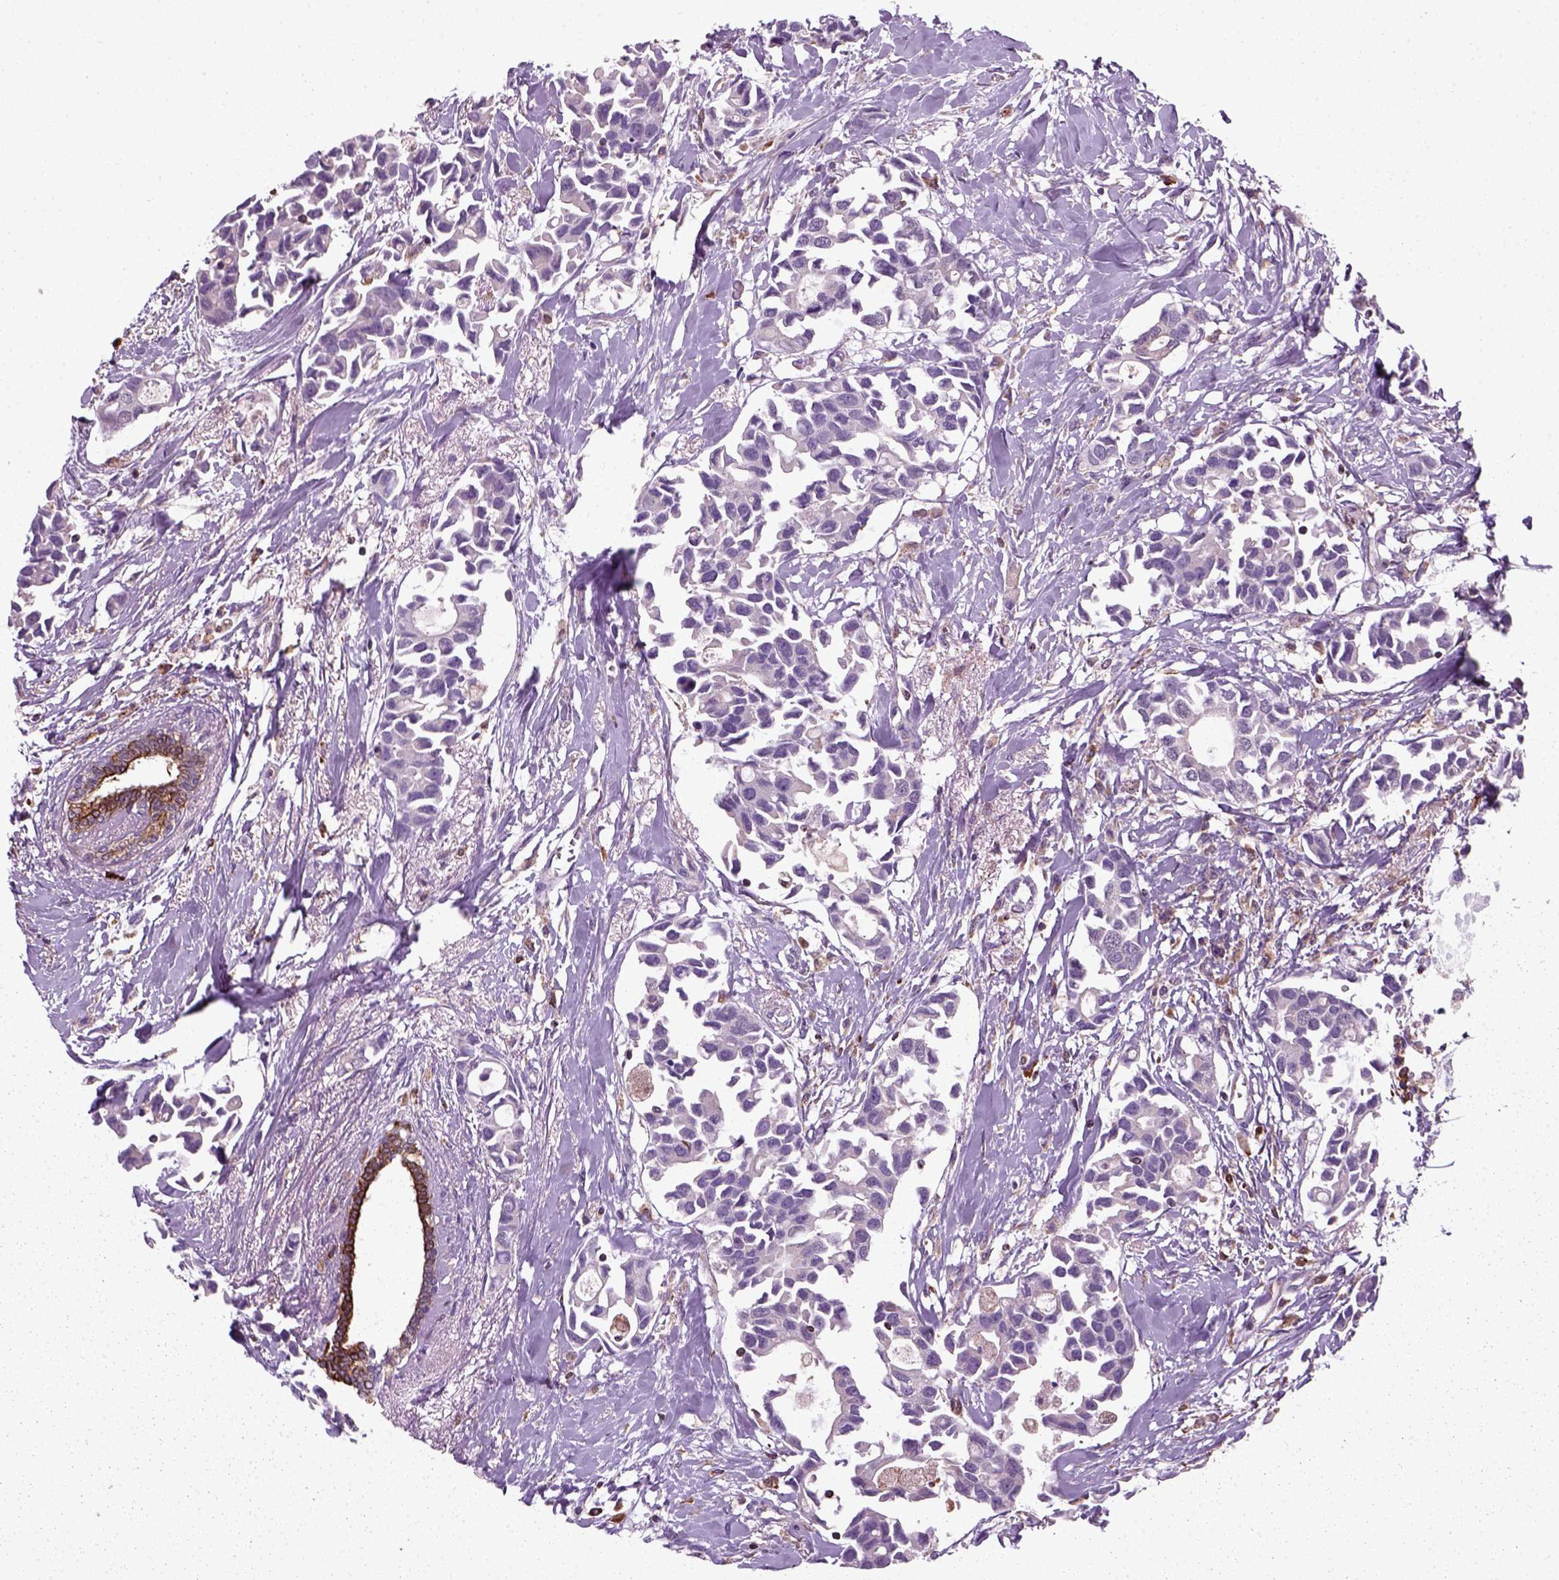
{"staining": {"intensity": "negative", "quantity": "none", "location": "none"}, "tissue": "breast cancer", "cell_type": "Tumor cells", "image_type": "cancer", "snomed": [{"axis": "morphology", "description": "Duct carcinoma"}, {"axis": "topography", "description": "Breast"}], "caption": "This image is of breast cancer stained with immunohistochemistry (IHC) to label a protein in brown with the nuclei are counter-stained blue. There is no expression in tumor cells.", "gene": "NUDT16L1", "patient": {"sex": "female", "age": 83}}